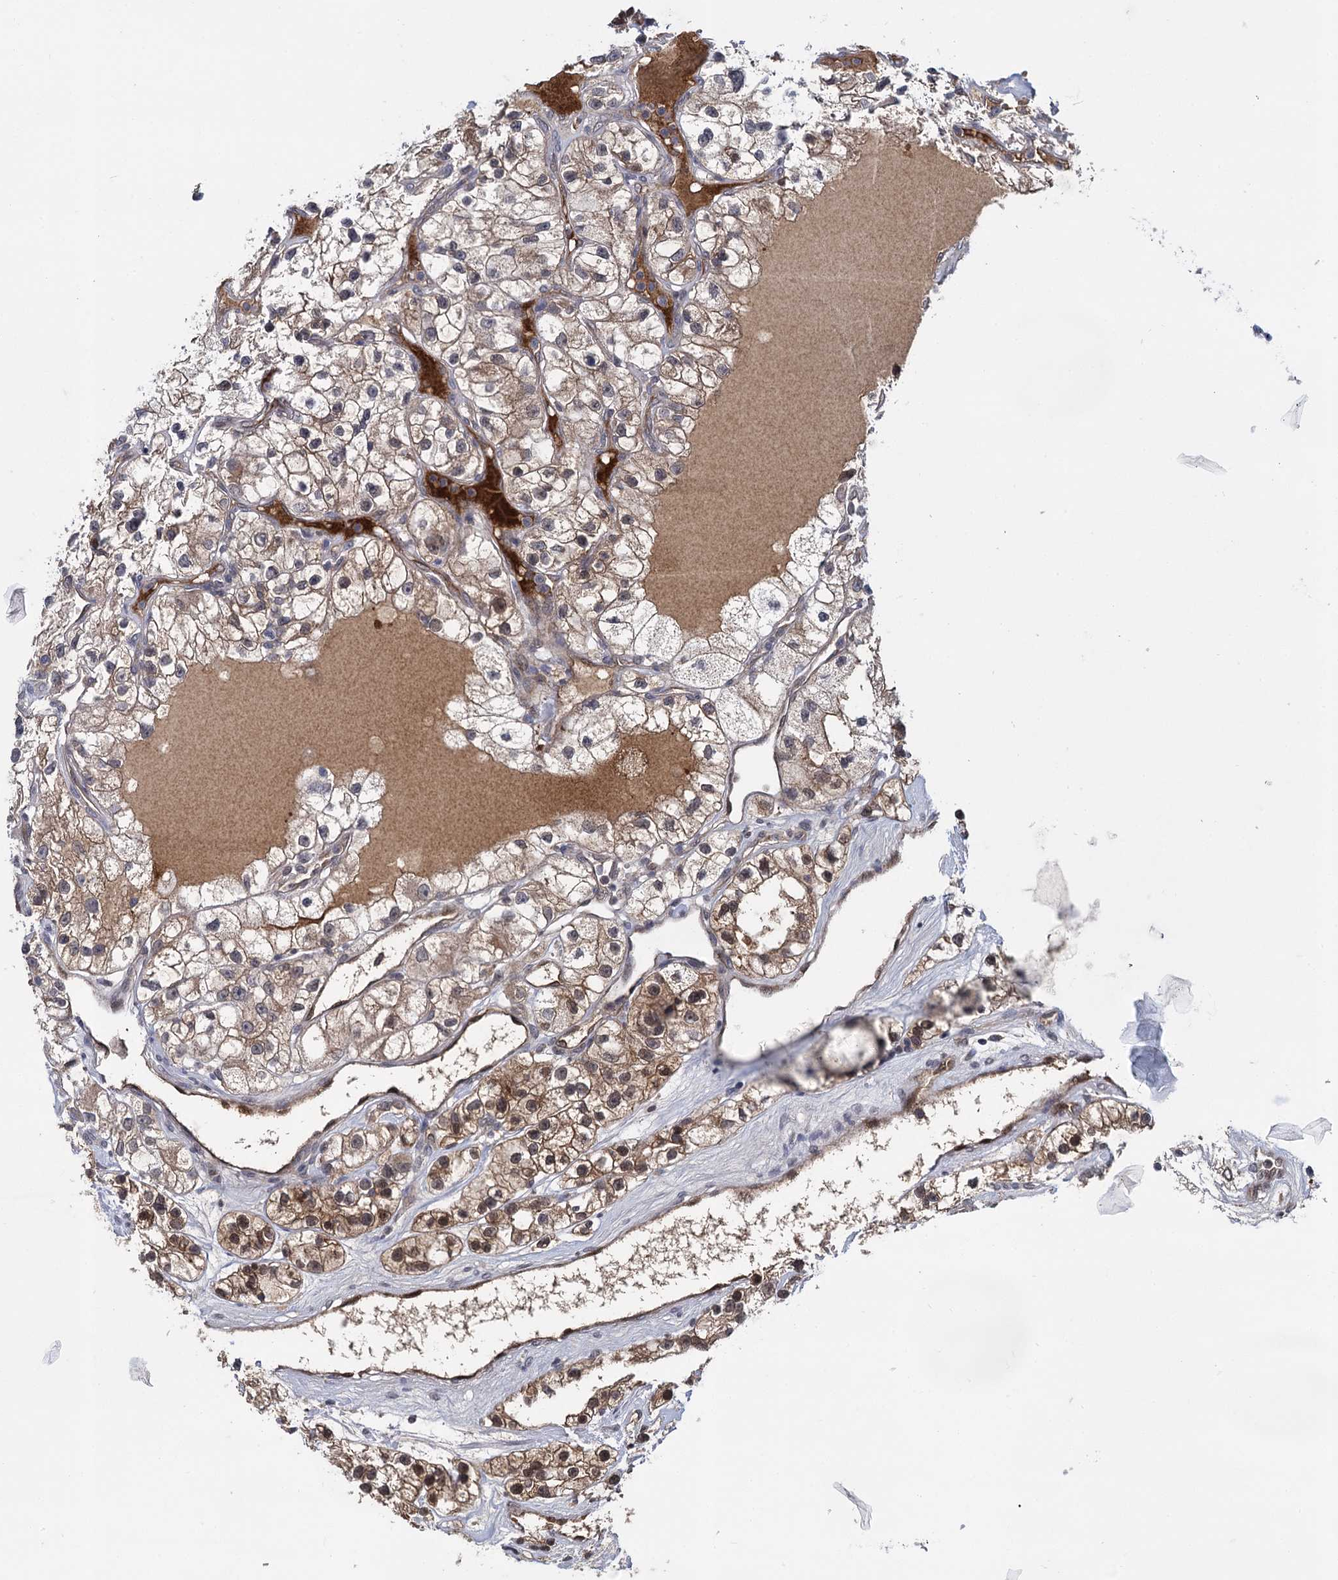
{"staining": {"intensity": "moderate", "quantity": "25%-75%", "location": "cytoplasmic/membranous"}, "tissue": "renal cancer", "cell_type": "Tumor cells", "image_type": "cancer", "snomed": [{"axis": "morphology", "description": "Adenocarcinoma, NOS"}, {"axis": "topography", "description": "Kidney"}], "caption": "IHC of human adenocarcinoma (renal) reveals medium levels of moderate cytoplasmic/membranous positivity in about 25%-75% of tumor cells.", "gene": "GLO1", "patient": {"sex": "female", "age": 57}}